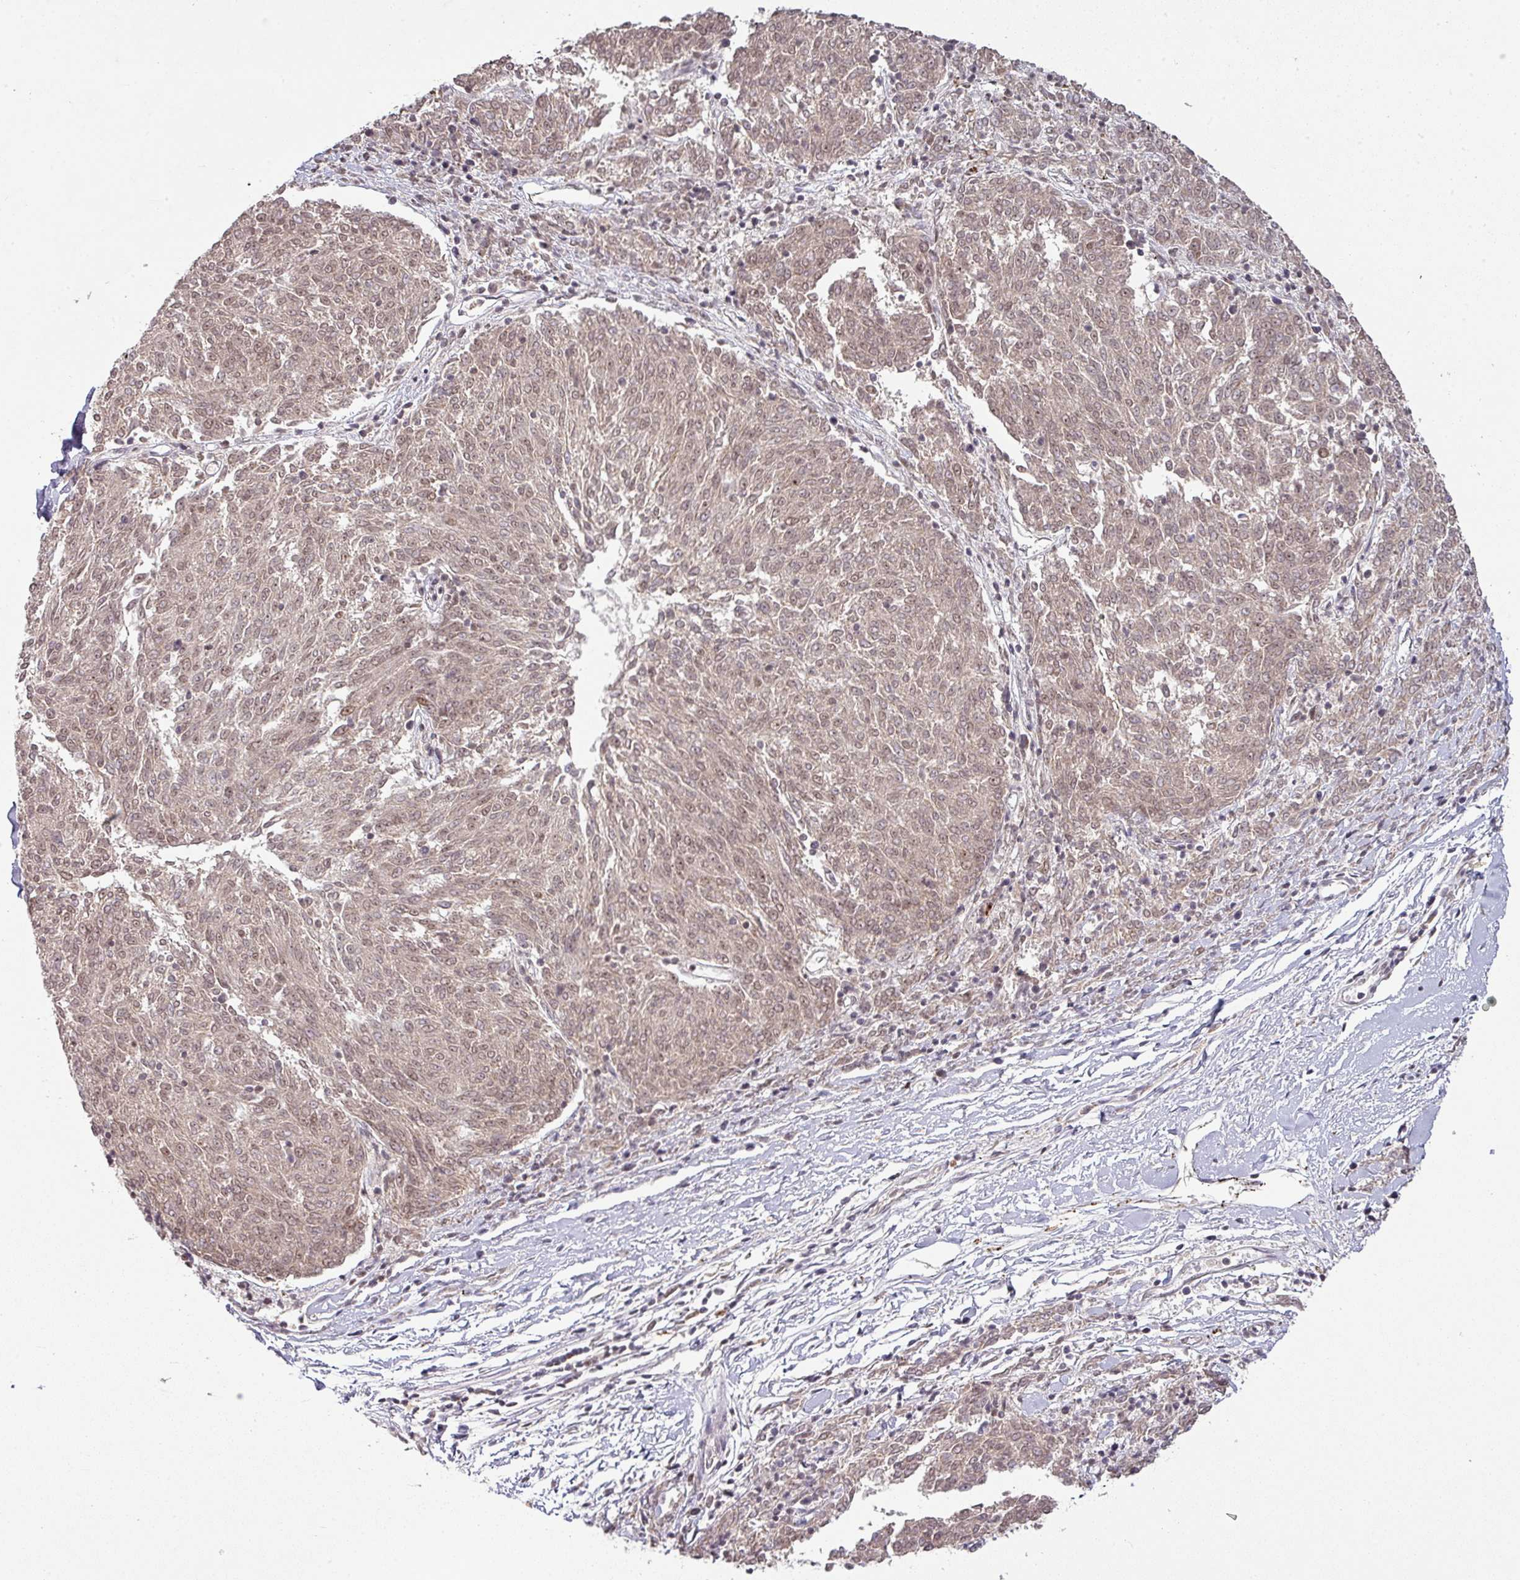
{"staining": {"intensity": "weak", "quantity": "25%-75%", "location": "cytoplasmic/membranous,nuclear"}, "tissue": "melanoma", "cell_type": "Tumor cells", "image_type": "cancer", "snomed": [{"axis": "morphology", "description": "Malignant melanoma, NOS"}, {"axis": "topography", "description": "Skin"}], "caption": "There is low levels of weak cytoplasmic/membranous and nuclear staining in tumor cells of melanoma, as demonstrated by immunohistochemical staining (brown color).", "gene": "NEIL1", "patient": {"sex": "female", "age": 72}}